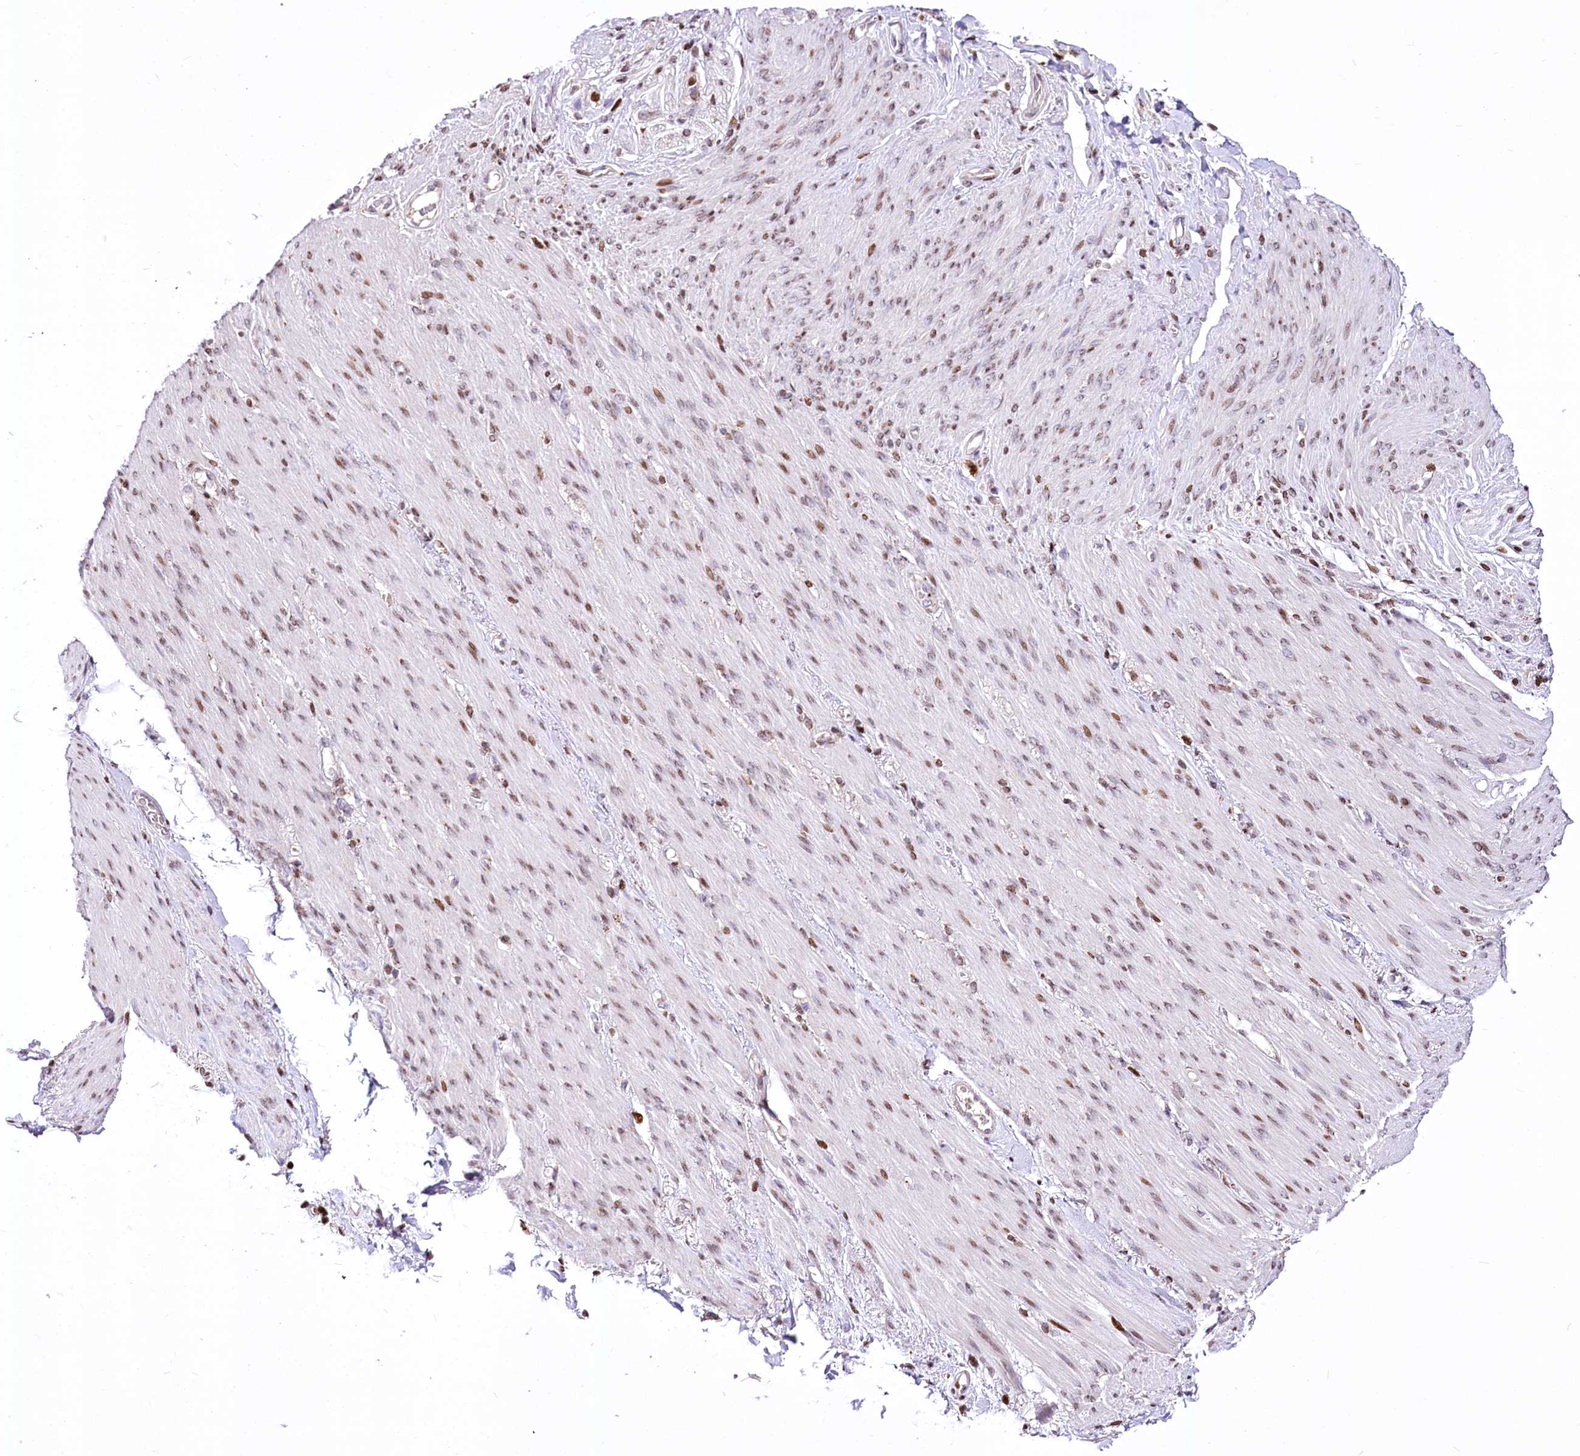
{"staining": {"intensity": "strong", "quantity": ">75%", "location": "nuclear"}, "tissue": "adipose tissue", "cell_type": "Adipocytes", "image_type": "normal", "snomed": [{"axis": "morphology", "description": "Normal tissue, NOS"}, {"axis": "topography", "description": "Colon"}, {"axis": "topography", "description": "Peripheral nerve tissue"}], "caption": "Immunohistochemistry staining of benign adipose tissue, which reveals high levels of strong nuclear expression in approximately >75% of adipocytes indicating strong nuclear protein positivity. The staining was performed using DAB (brown) for protein detection and nuclei were counterstained in hematoxylin (blue).", "gene": "ZFYVE27", "patient": {"sex": "female", "age": 61}}